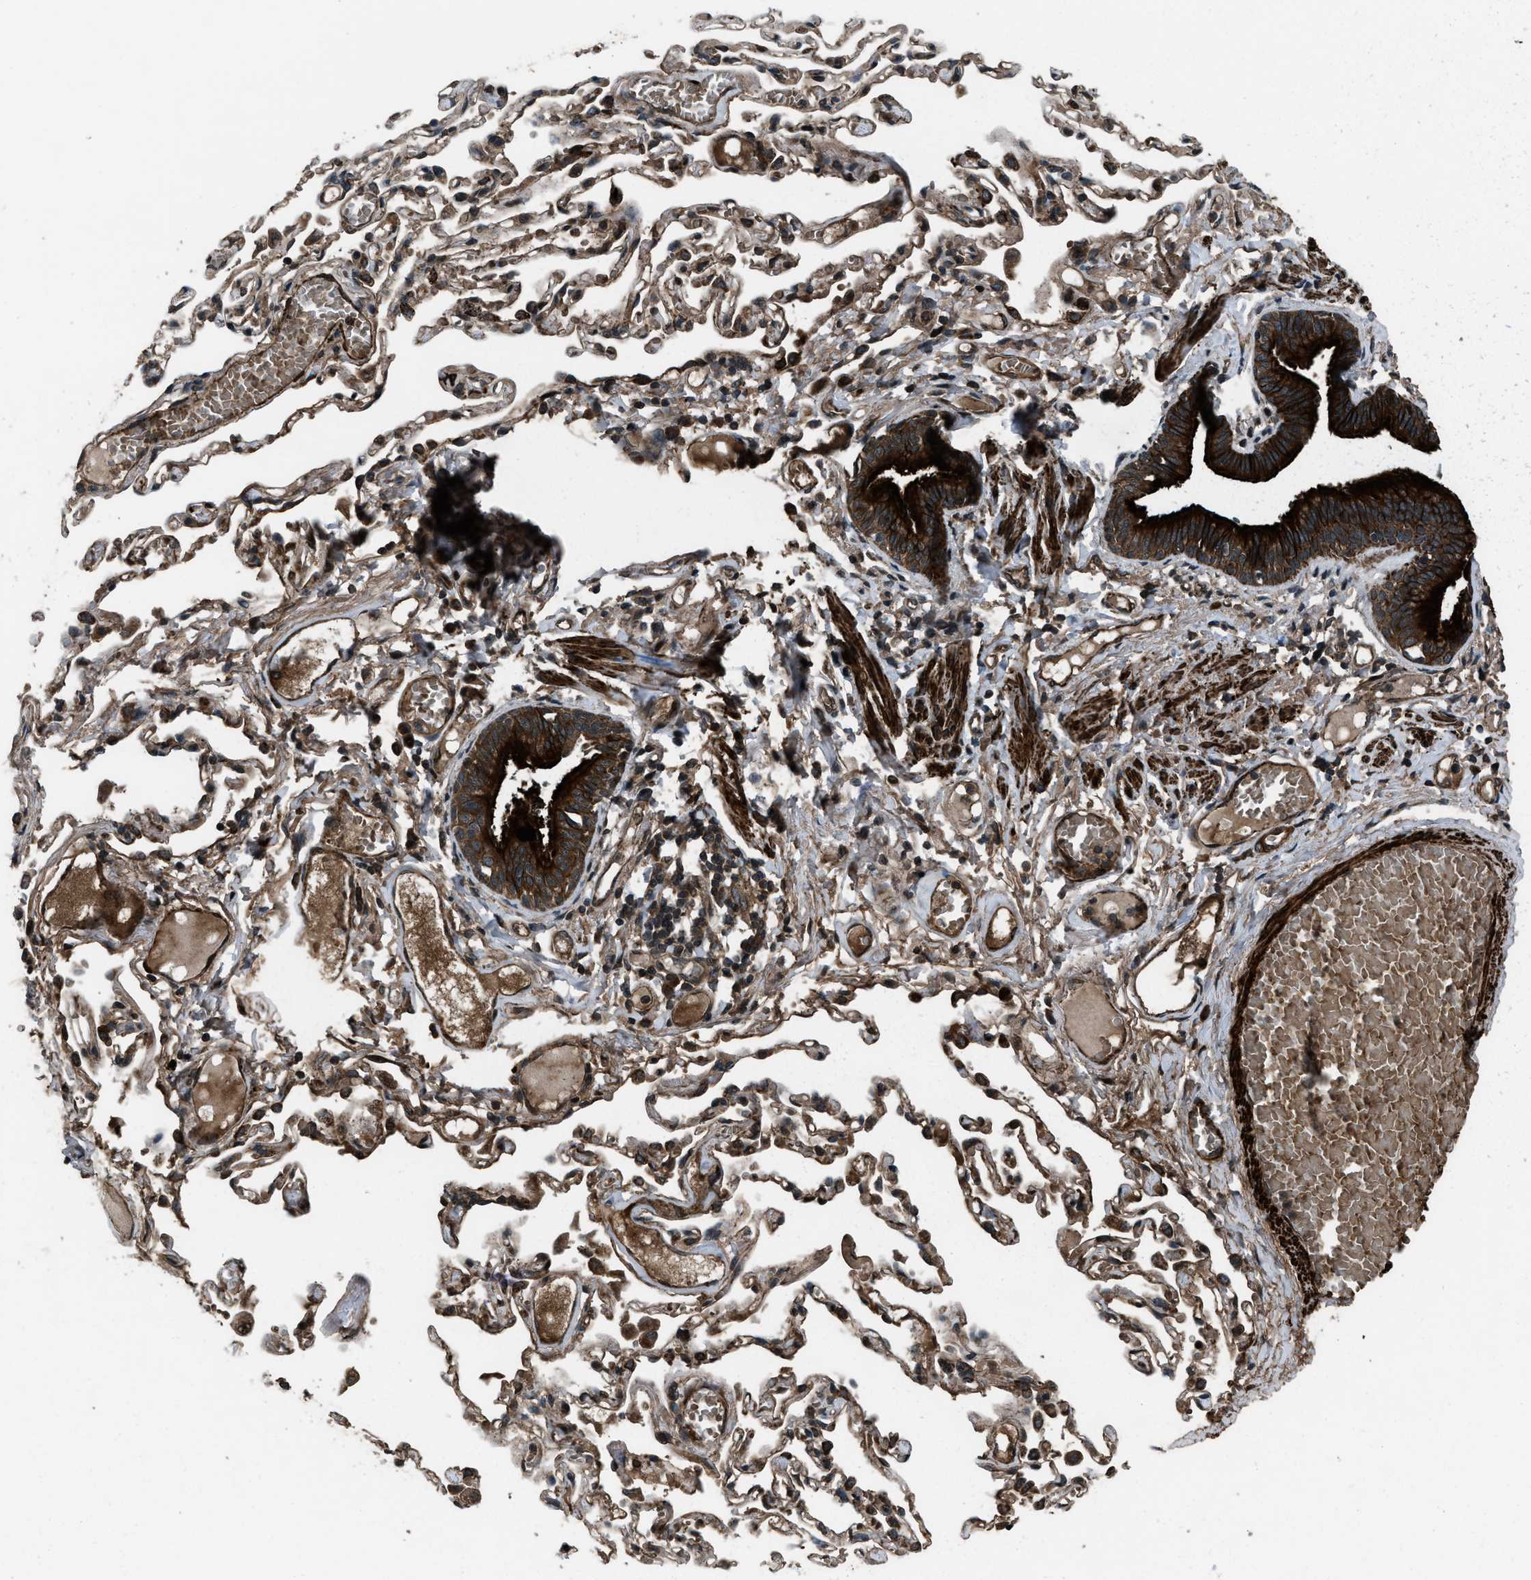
{"staining": {"intensity": "strong", "quantity": ">75%", "location": "cytoplasmic/membranous"}, "tissue": "bronchus", "cell_type": "Respiratory epithelial cells", "image_type": "normal", "snomed": [{"axis": "morphology", "description": "Normal tissue, NOS"}, {"axis": "morphology", "description": "Inflammation, NOS"}, {"axis": "topography", "description": "Cartilage tissue"}, {"axis": "topography", "description": "Lung"}], "caption": "Immunohistochemistry image of unremarkable bronchus: bronchus stained using immunohistochemistry (IHC) demonstrates high levels of strong protein expression localized specifically in the cytoplasmic/membranous of respiratory epithelial cells, appearing as a cytoplasmic/membranous brown color.", "gene": "IRAK4", "patient": {"sex": "male", "age": 71}}